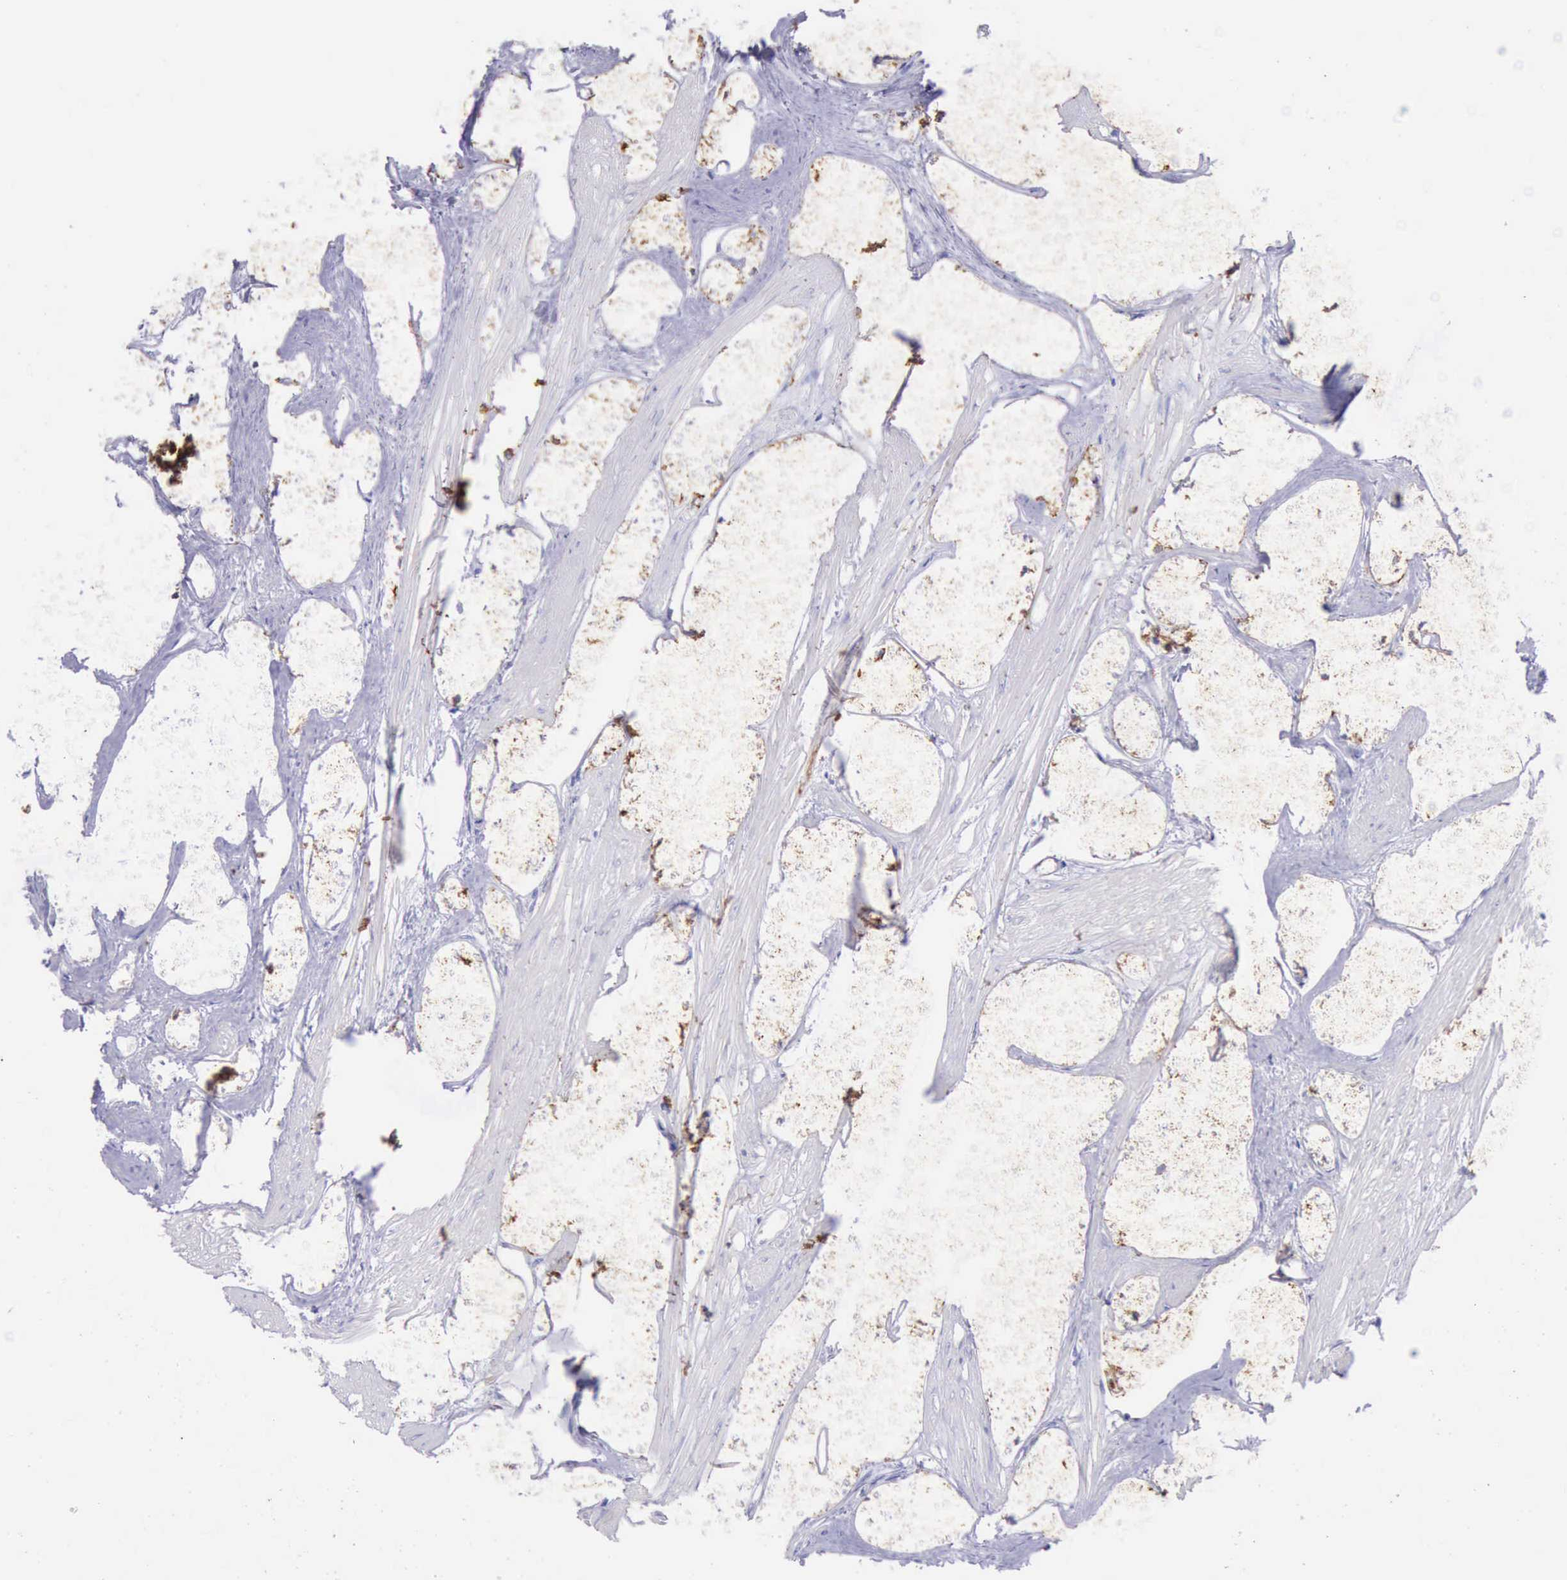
{"staining": {"intensity": "moderate", "quantity": ">75%", "location": "cytoplasmic/membranous"}, "tissue": "carcinoid", "cell_type": "Tumor cells", "image_type": "cancer", "snomed": [{"axis": "morphology", "description": "Carcinoid, malignant, NOS"}, {"axis": "topography", "description": "Stomach"}], "caption": "Carcinoid (malignant) stained for a protein displays moderate cytoplasmic/membranous positivity in tumor cells.", "gene": "KRT8", "patient": {"sex": "female", "age": 76}}